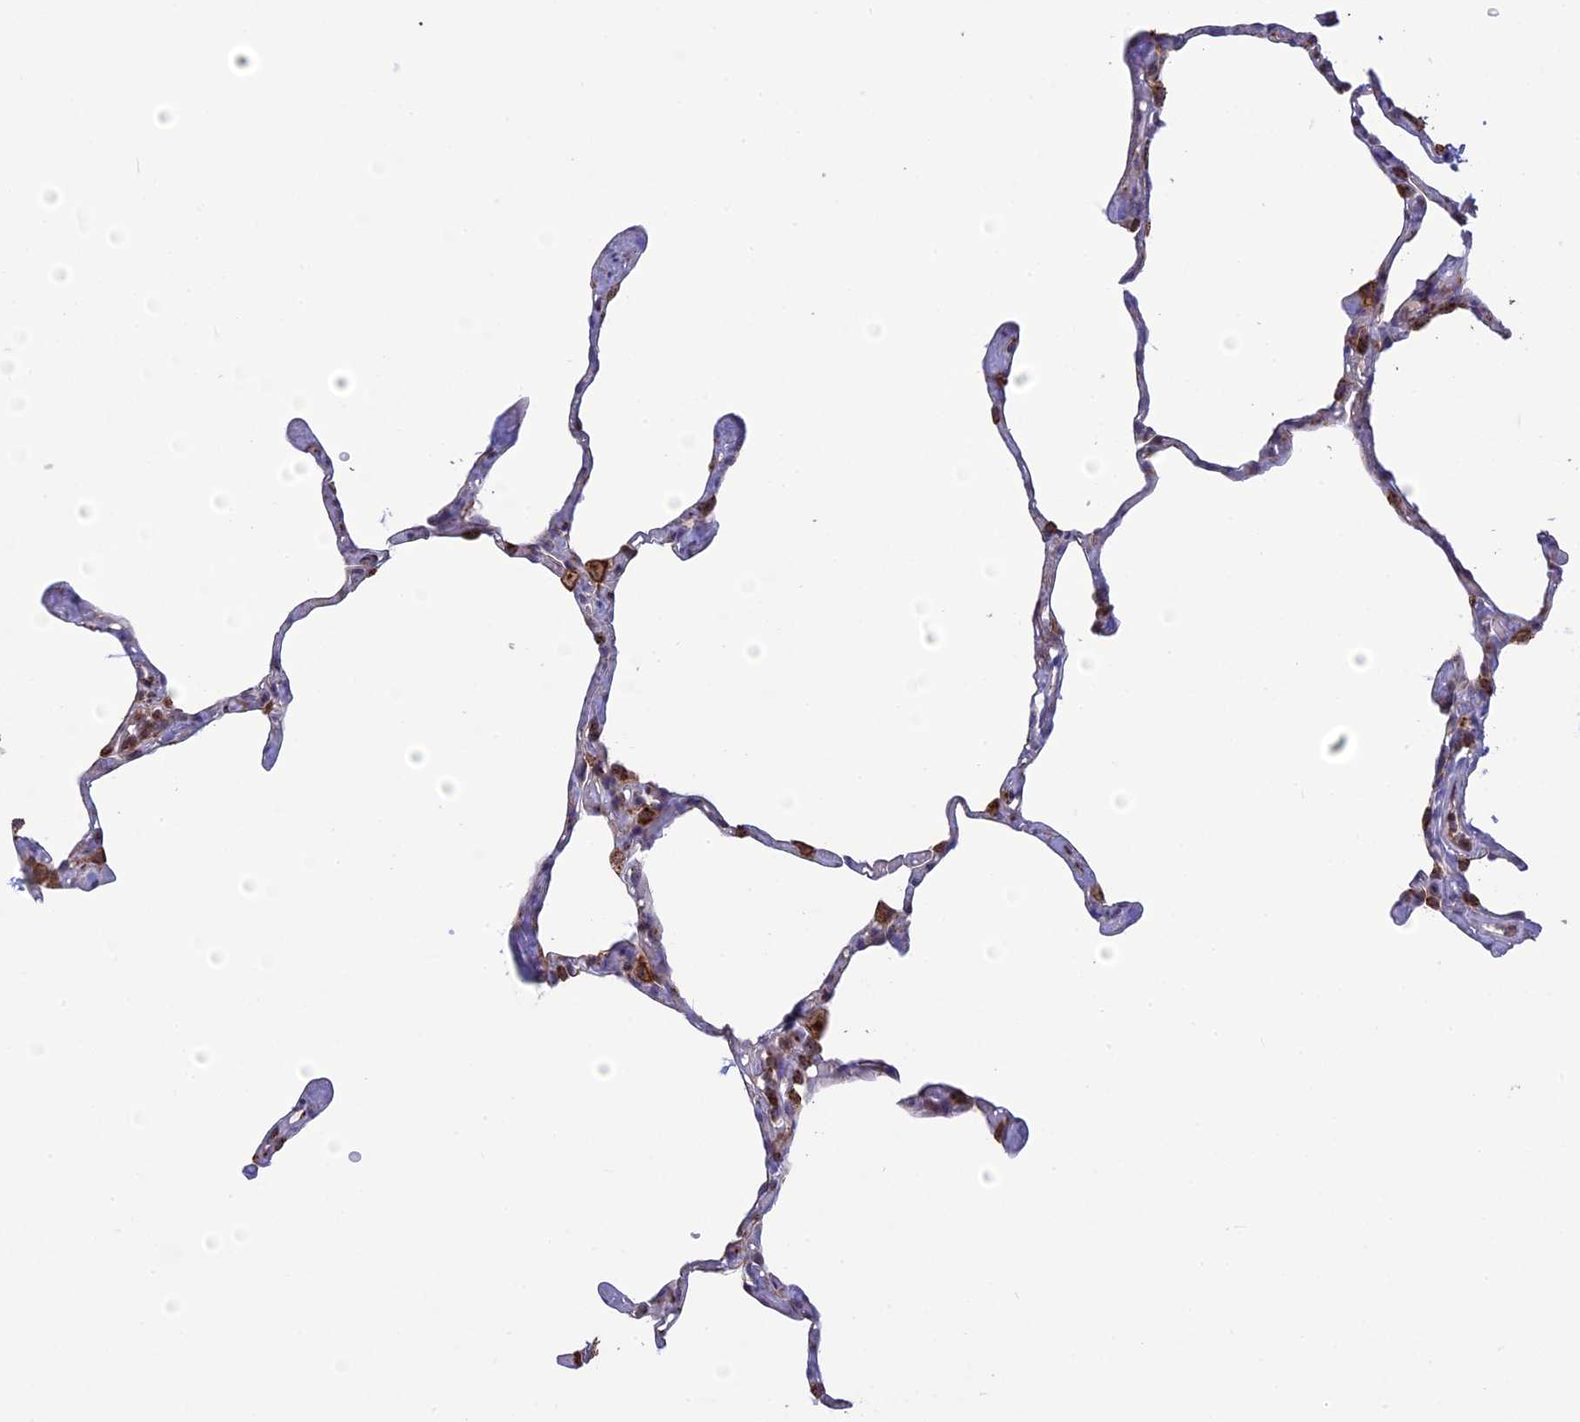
{"staining": {"intensity": "moderate", "quantity": "<25%", "location": "cytoplasmic/membranous"}, "tissue": "lung", "cell_type": "Alveolar cells", "image_type": "normal", "snomed": [{"axis": "morphology", "description": "Normal tissue, NOS"}, {"axis": "topography", "description": "Lung"}], "caption": "High-power microscopy captured an IHC micrograph of unremarkable lung, revealing moderate cytoplasmic/membranous staining in about <25% of alveolar cells. (IHC, brightfield microscopy, high magnification).", "gene": "CLINT1", "patient": {"sex": "male", "age": 65}}